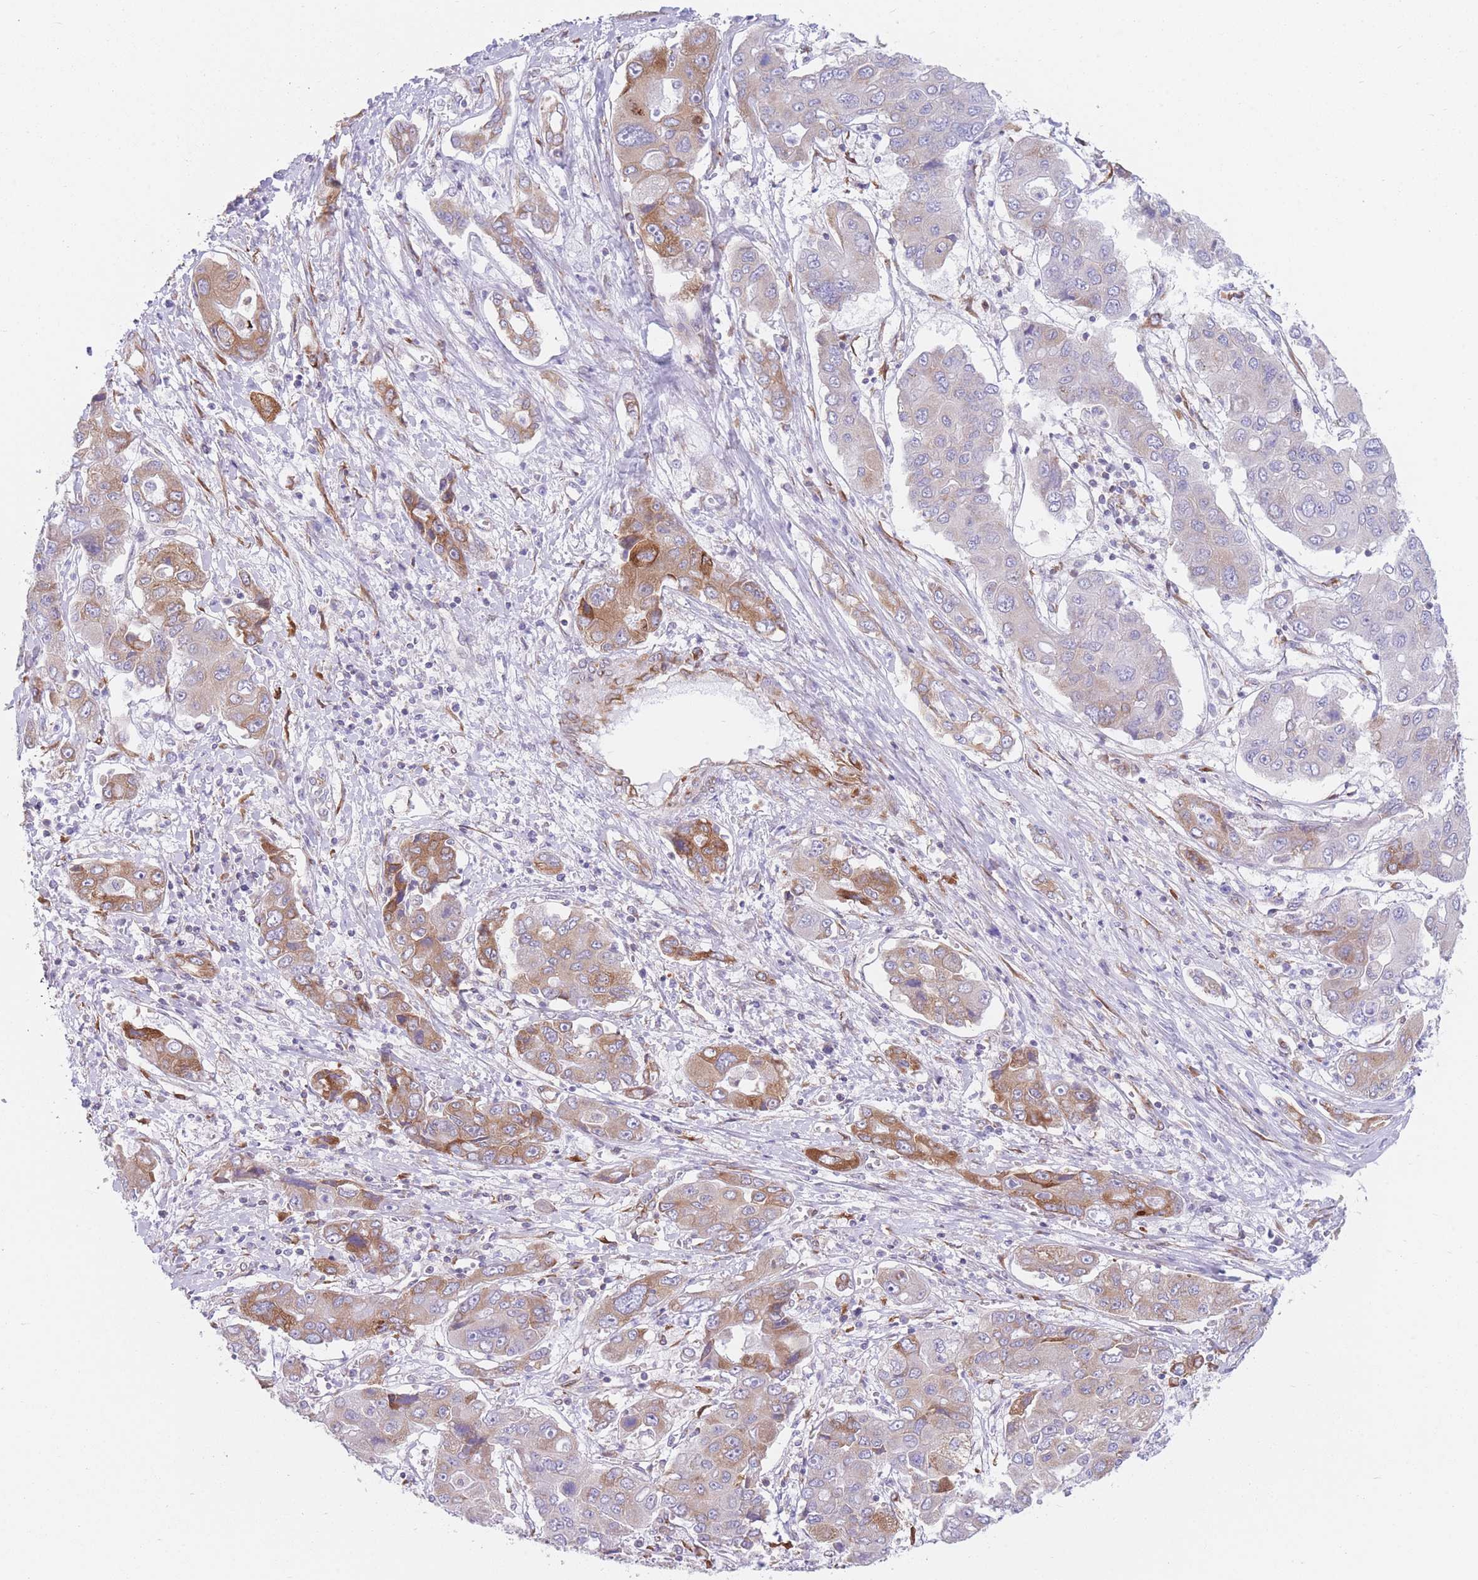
{"staining": {"intensity": "moderate", "quantity": "25%-75%", "location": "cytoplasmic/membranous"}, "tissue": "liver cancer", "cell_type": "Tumor cells", "image_type": "cancer", "snomed": [{"axis": "morphology", "description": "Cholangiocarcinoma"}, {"axis": "topography", "description": "Liver"}], "caption": "Tumor cells exhibit medium levels of moderate cytoplasmic/membranous positivity in approximately 25%-75% of cells in cholangiocarcinoma (liver). (DAB = brown stain, brightfield microscopy at high magnification).", "gene": "AK9", "patient": {"sex": "male", "age": 67}}